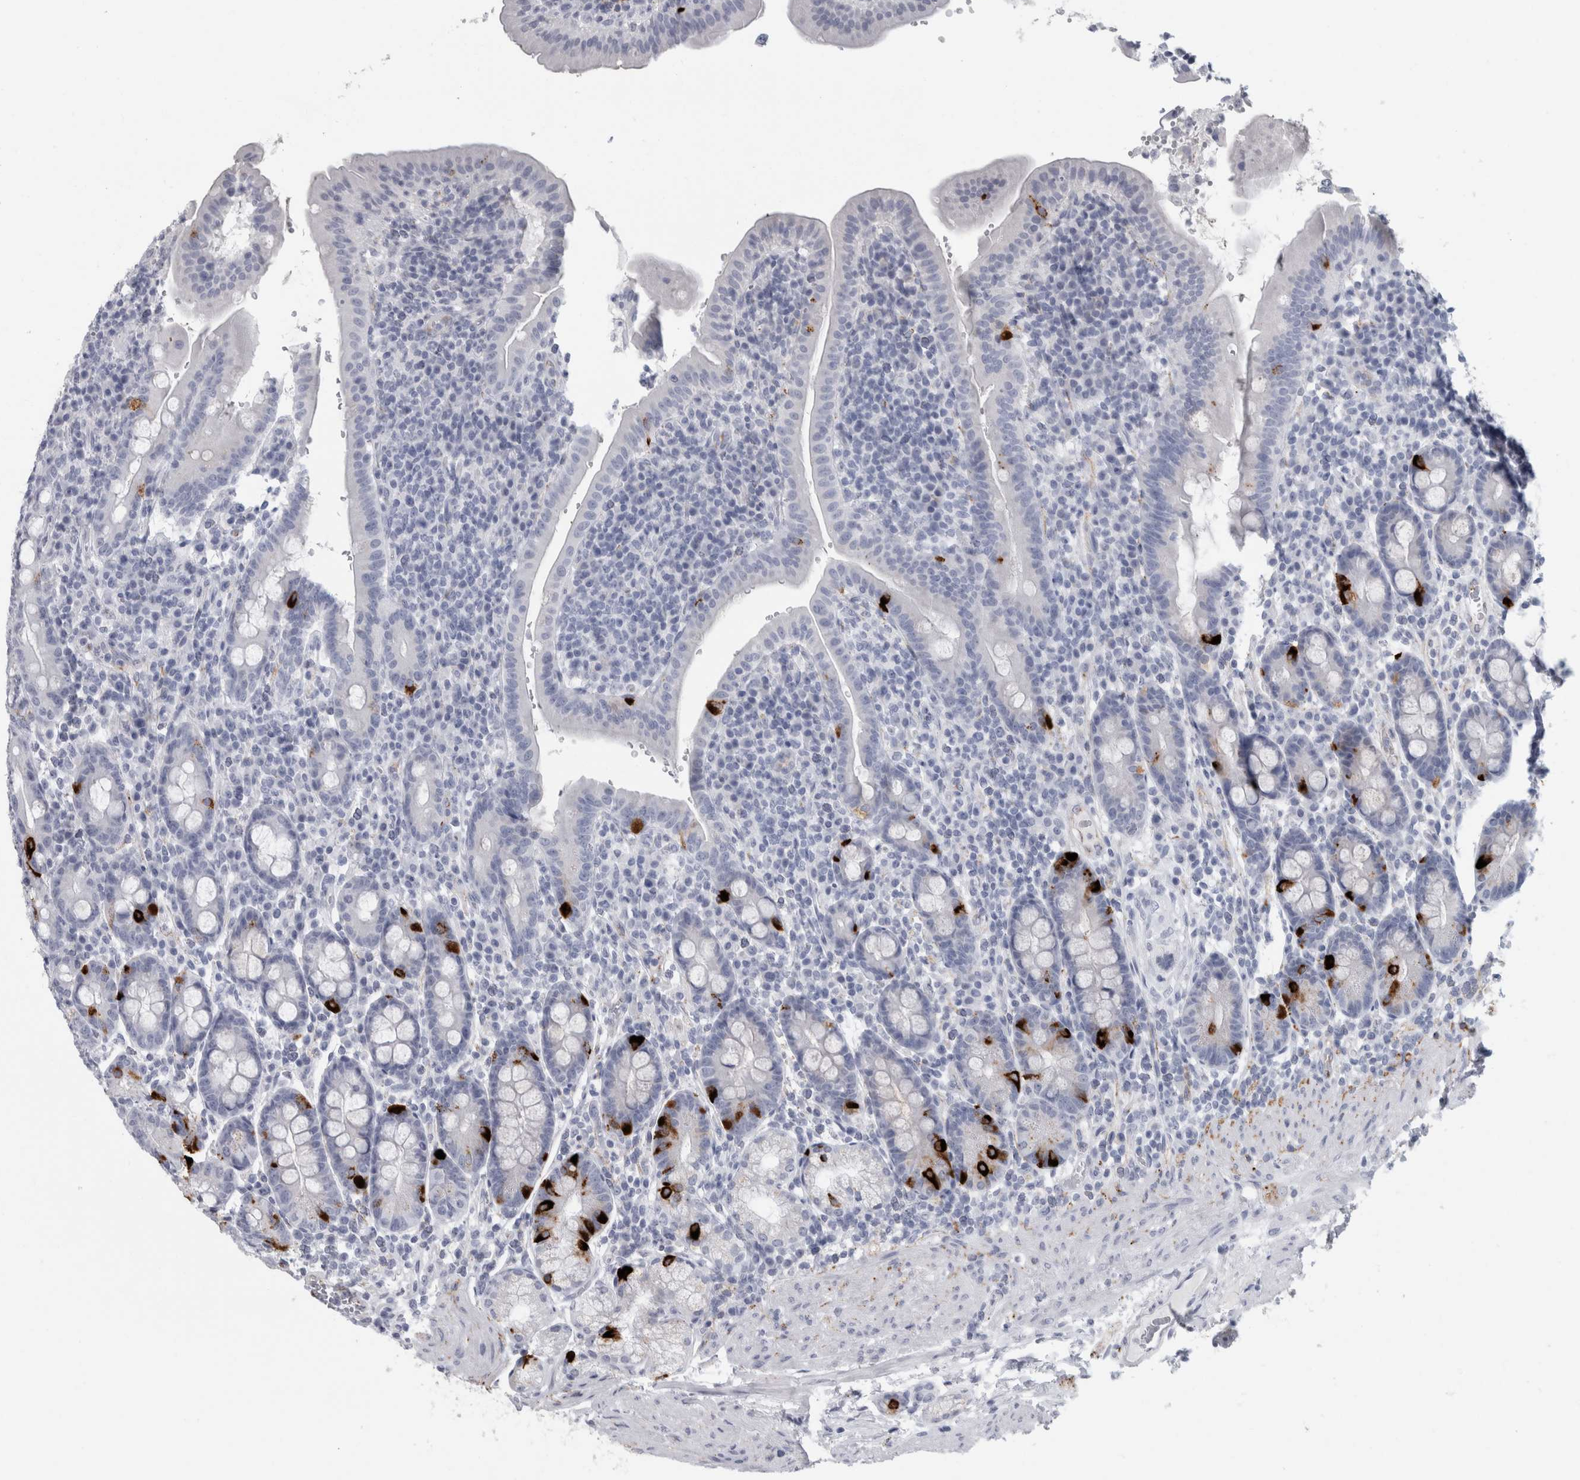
{"staining": {"intensity": "strong", "quantity": "<25%", "location": "cytoplasmic/membranous"}, "tissue": "duodenum", "cell_type": "Glandular cells", "image_type": "normal", "snomed": [{"axis": "morphology", "description": "Normal tissue, NOS"}, {"axis": "morphology", "description": "Adenocarcinoma, NOS"}, {"axis": "topography", "description": "Pancreas"}, {"axis": "topography", "description": "Duodenum"}], "caption": "Immunohistochemical staining of benign duodenum shows medium levels of strong cytoplasmic/membranous staining in about <25% of glandular cells.", "gene": "CPE", "patient": {"sex": "male", "age": 50}}